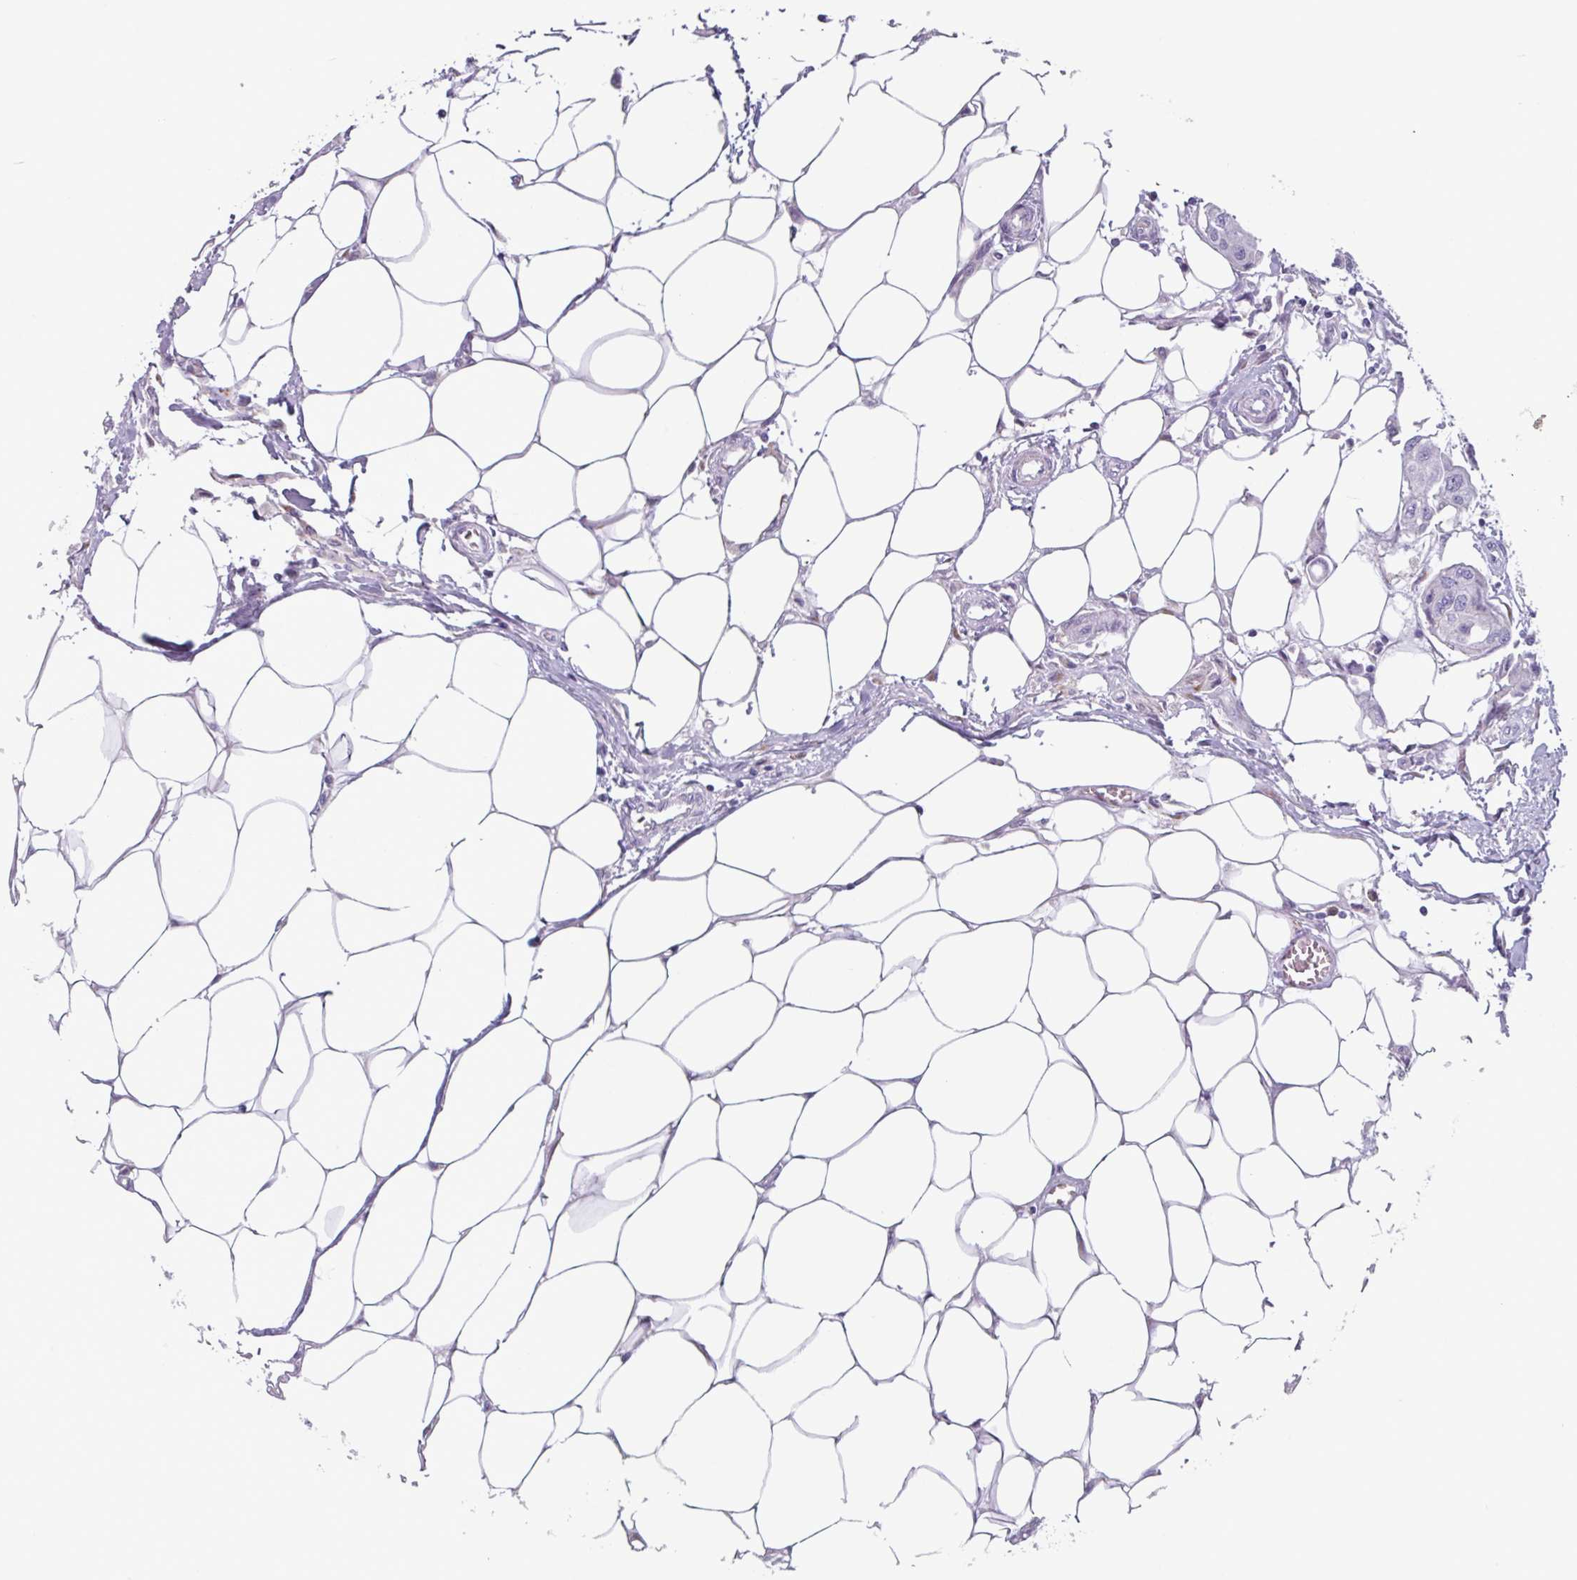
{"staining": {"intensity": "negative", "quantity": "none", "location": "none"}, "tissue": "breast cancer", "cell_type": "Tumor cells", "image_type": "cancer", "snomed": [{"axis": "morphology", "description": "Duct carcinoma"}, {"axis": "topography", "description": "Breast"}, {"axis": "topography", "description": "Lymph node"}], "caption": "This image is of breast cancer (intraductal carcinoma) stained with IHC to label a protein in brown with the nuclei are counter-stained blue. There is no staining in tumor cells. The staining was performed using DAB (3,3'-diaminobenzidine) to visualize the protein expression in brown, while the nuclei were stained in blue with hematoxylin (Magnification: 20x).", "gene": "ADGRE1", "patient": {"sex": "female", "age": 80}}